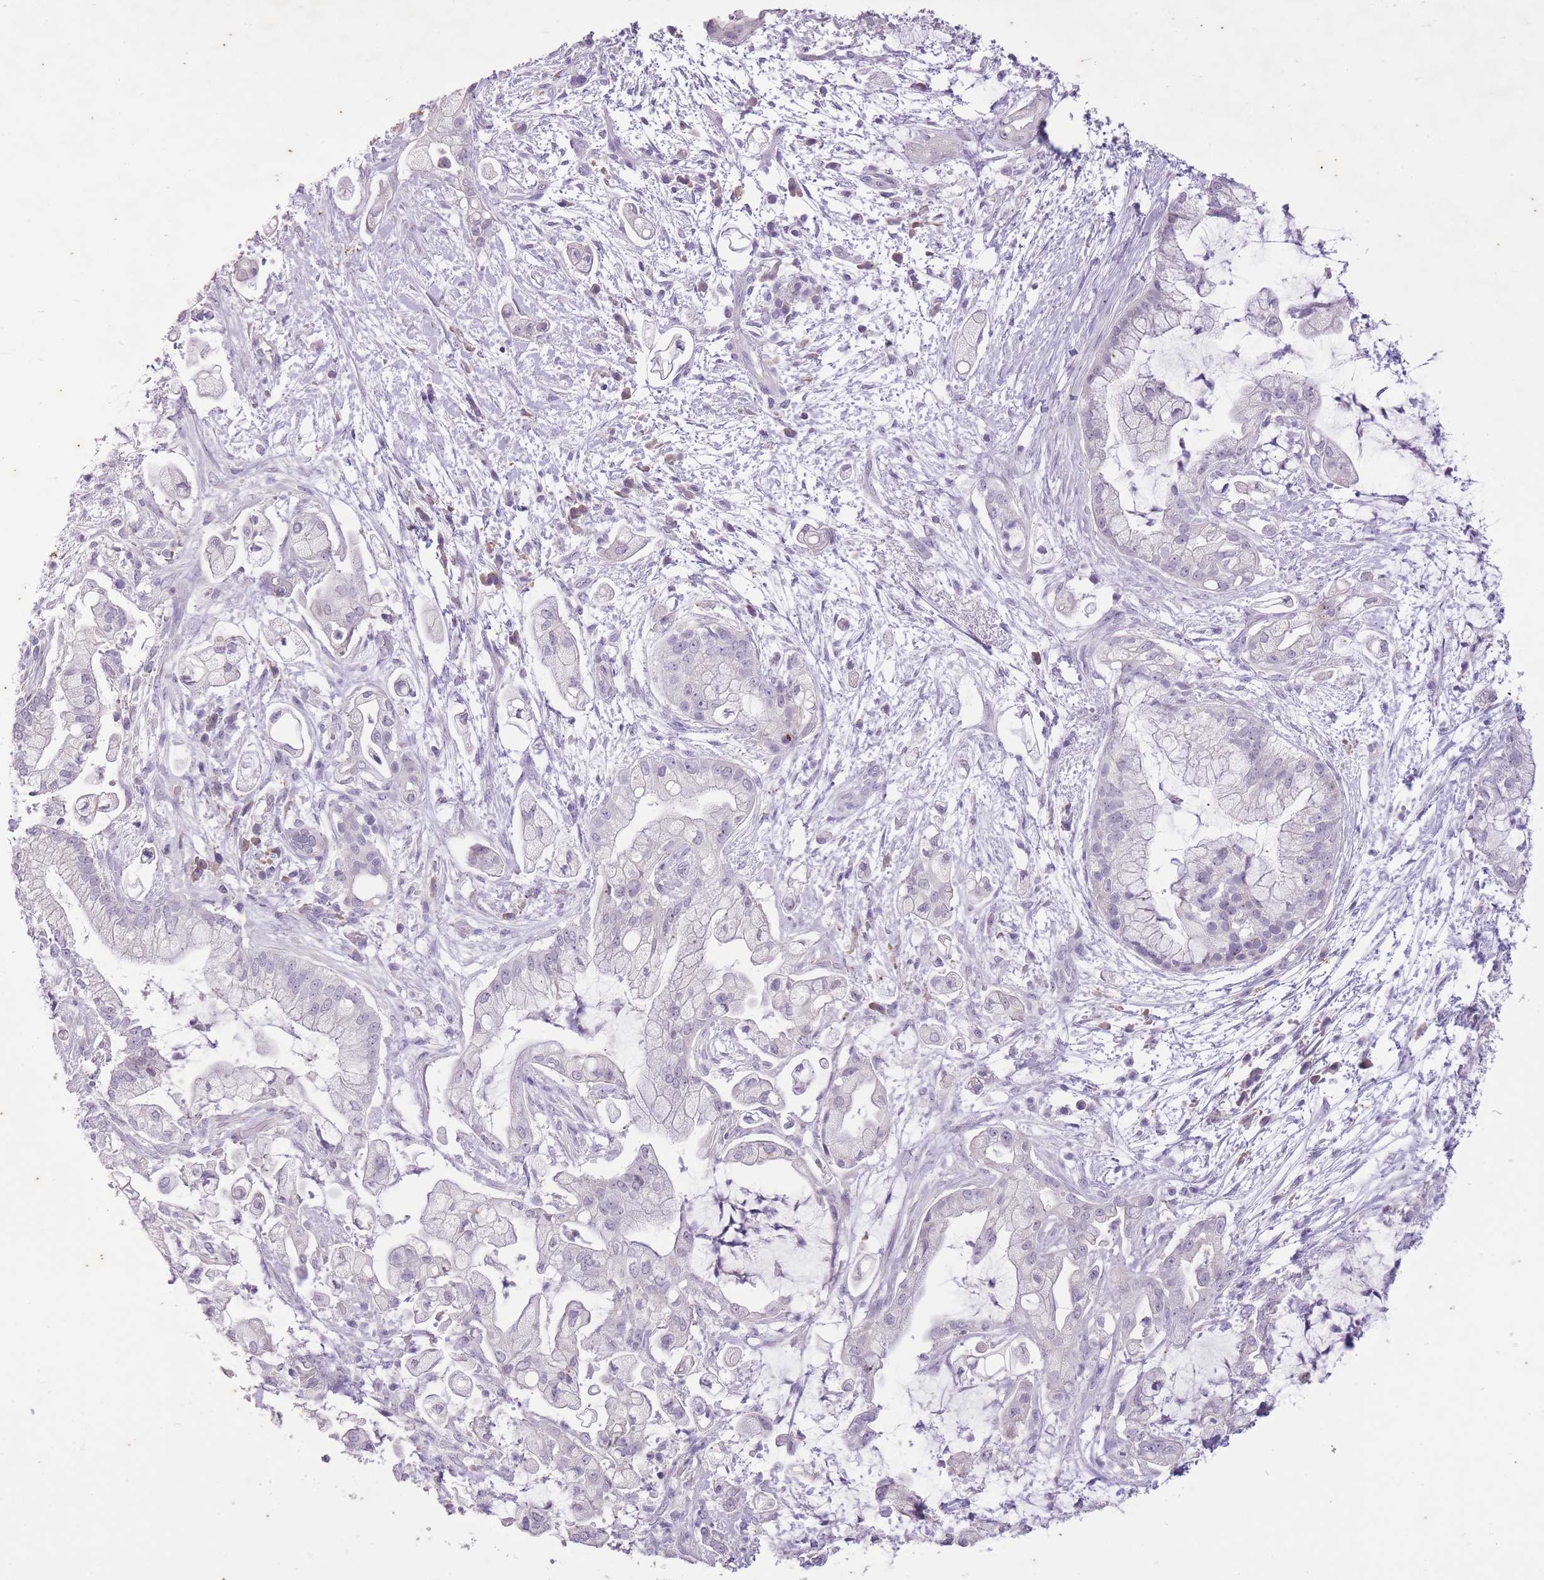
{"staining": {"intensity": "negative", "quantity": "none", "location": "none"}, "tissue": "pancreatic cancer", "cell_type": "Tumor cells", "image_type": "cancer", "snomed": [{"axis": "morphology", "description": "Adenocarcinoma, NOS"}, {"axis": "topography", "description": "Pancreas"}], "caption": "Immunohistochemical staining of pancreatic cancer reveals no significant positivity in tumor cells.", "gene": "CNTNAP3", "patient": {"sex": "female", "age": 69}}